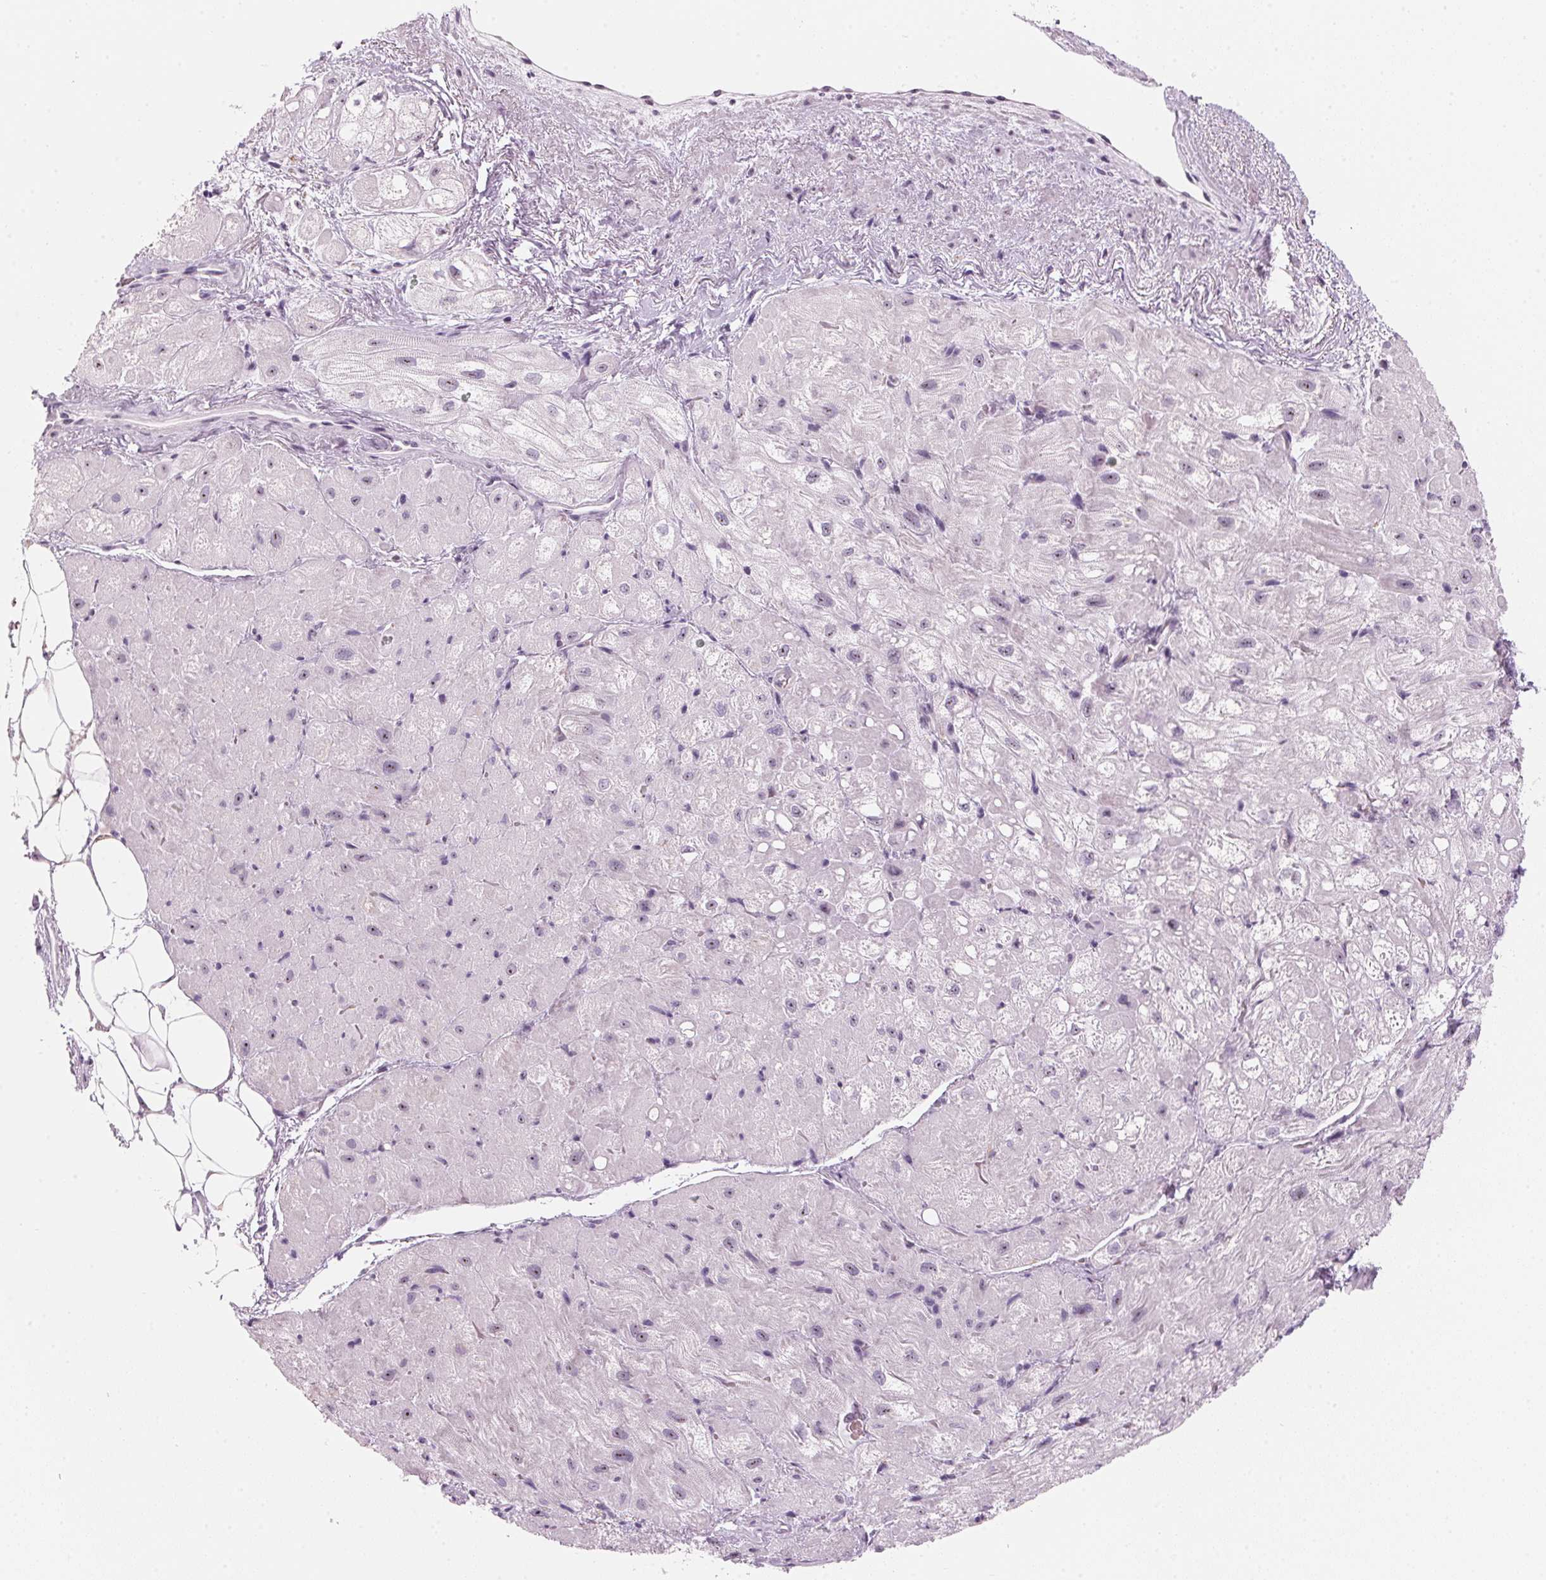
{"staining": {"intensity": "negative", "quantity": "none", "location": "none"}, "tissue": "heart muscle", "cell_type": "Cardiomyocytes", "image_type": "normal", "snomed": [{"axis": "morphology", "description": "Normal tissue, NOS"}, {"axis": "topography", "description": "Heart"}], "caption": "Photomicrograph shows no protein positivity in cardiomyocytes of normal heart muscle.", "gene": "DNTTIP2", "patient": {"sex": "female", "age": 69}}